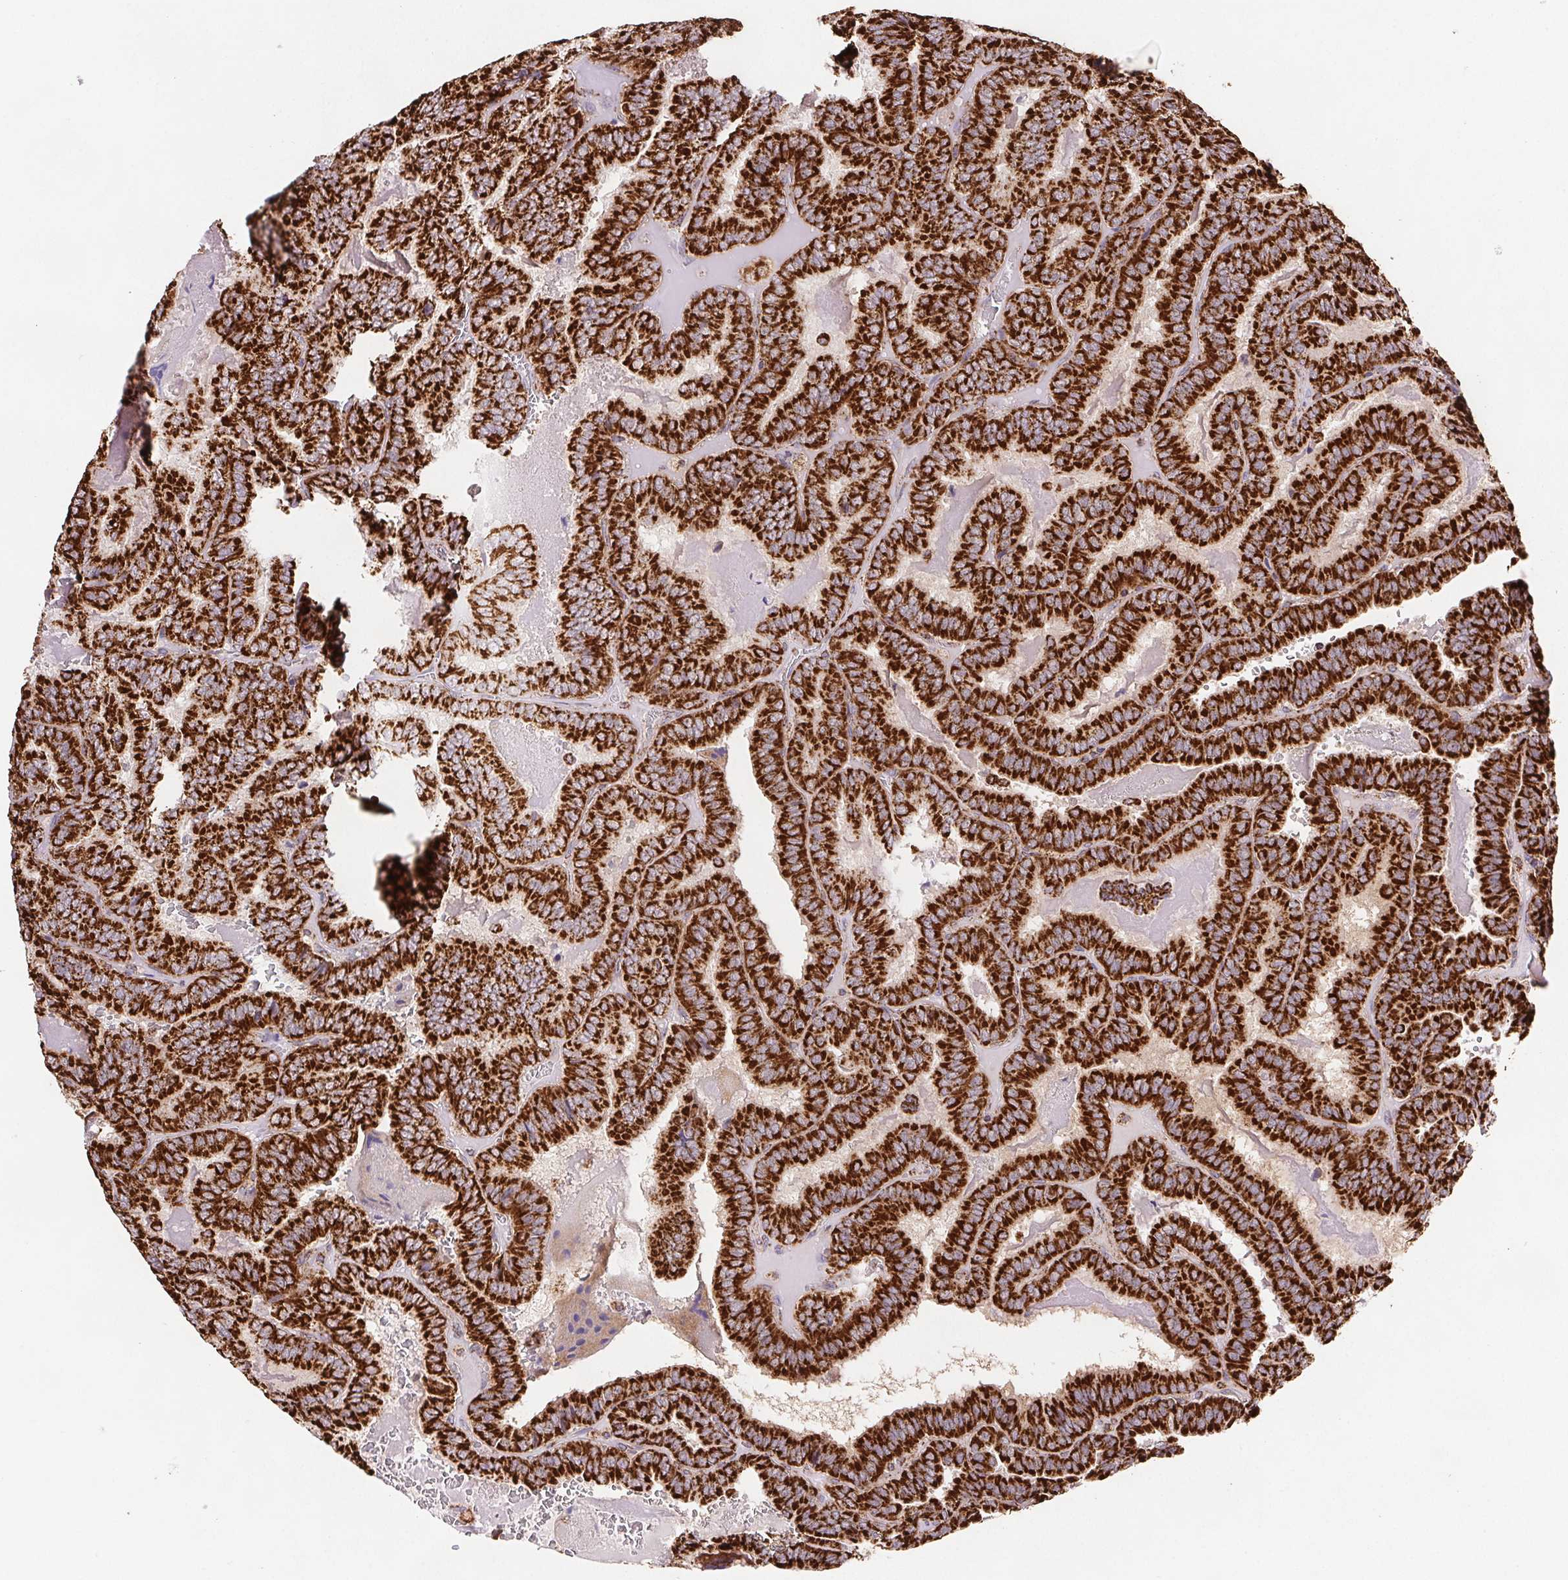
{"staining": {"intensity": "strong", "quantity": ">75%", "location": "cytoplasmic/membranous"}, "tissue": "thyroid cancer", "cell_type": "Tumor cells", "image_type": "cancer", "snomed": [{"axis": "morphology", "description": "Papillary adenocarcinoma, NOS"}, {"axis": "topography", "description": "Thyroid gland"}], "caption": "Immunohistochemical staining of thyroid cancer (papillary adenocarcinoma) exhibits high levels of strong cytoplasmic/membranous protein positivity in approximately >75% of tumor cells.", "gene": "NIPSNAP2", "patient": {"sex": "female", "age": 75}}